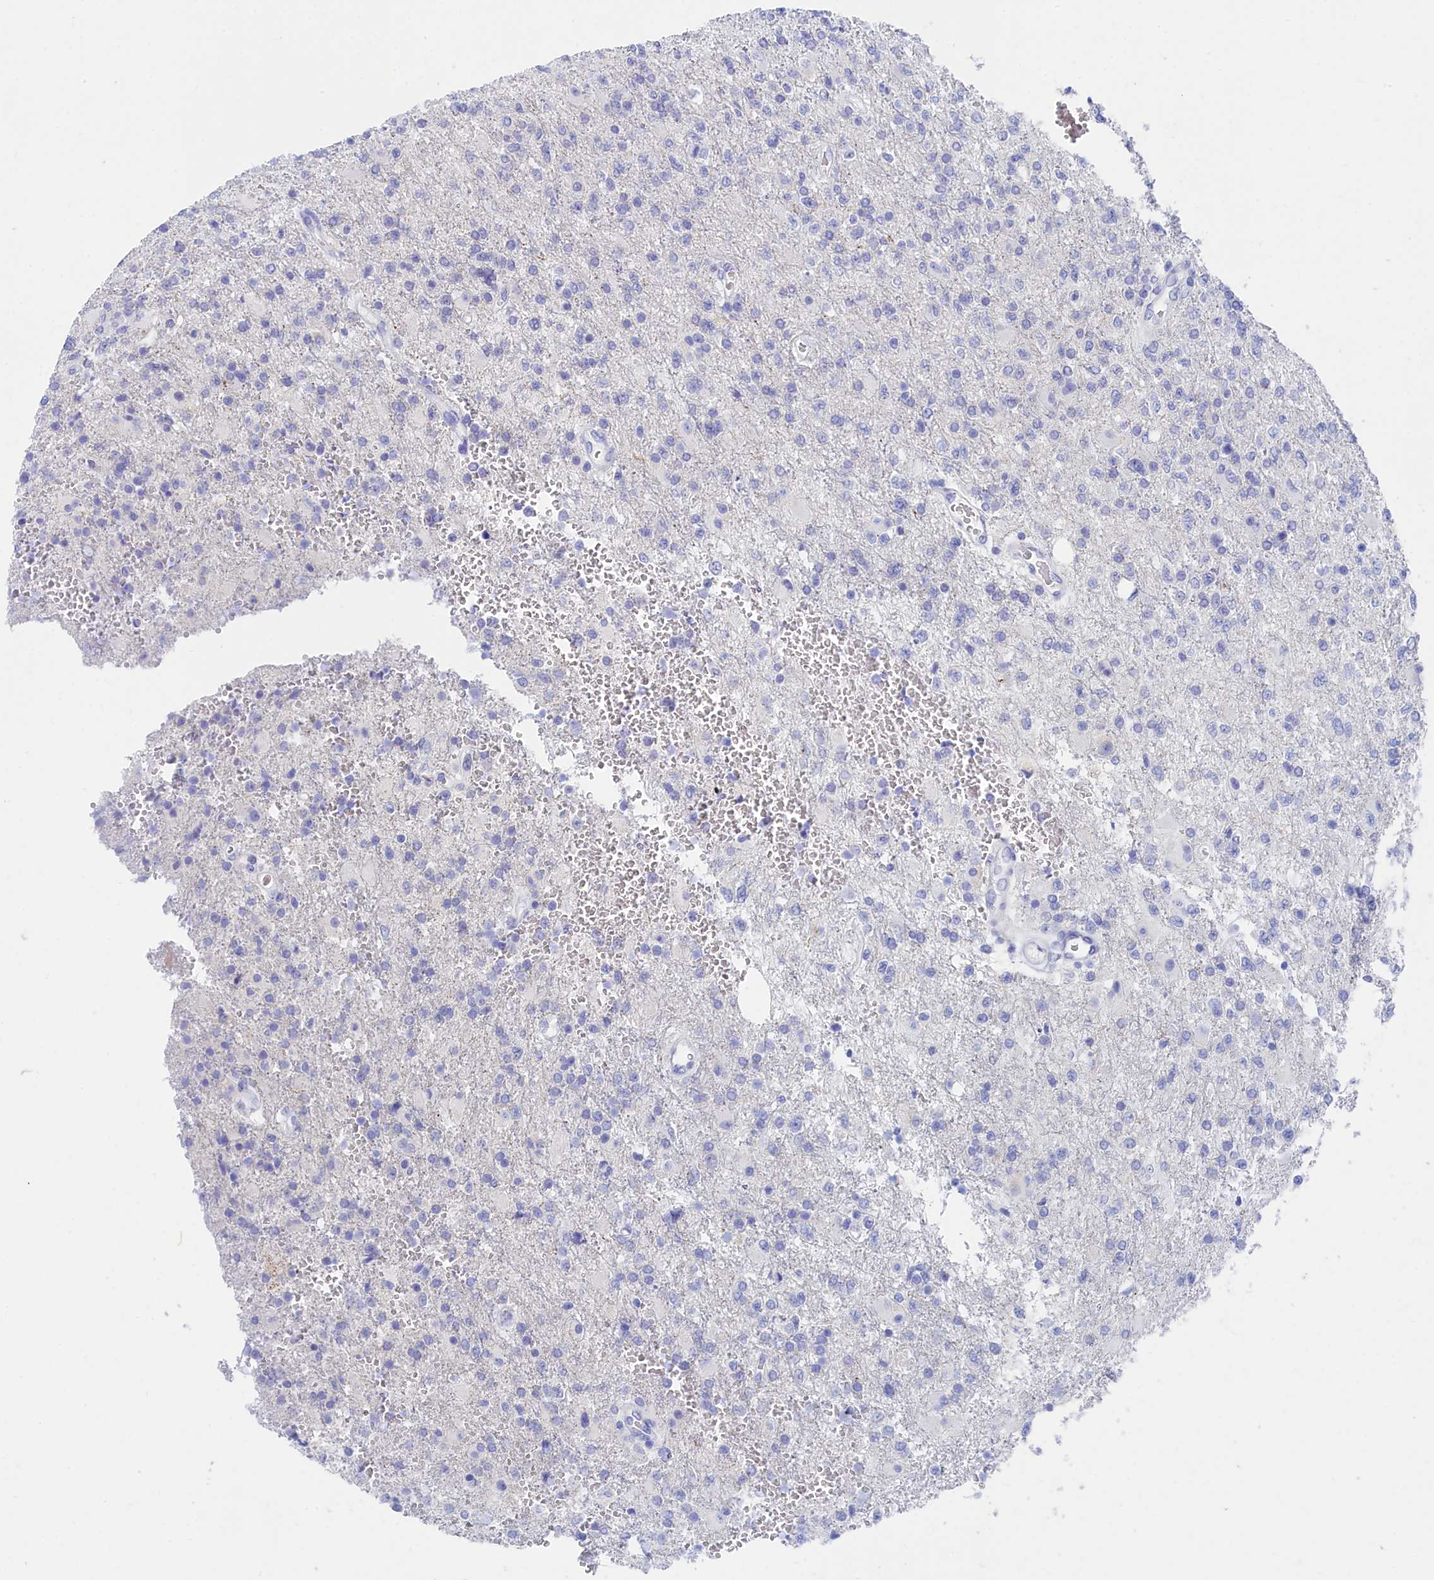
{"staining": {"intensity": "negative", "quantity": "none", "location": "none"}, "tissue": "glioma", "cell_type": "Tumor cells", "image_type": "cancer", "snomed": [{"axis": "morphology", "description": "Glioma, malignant, High grade"}, {"axis": "topography", "description": "Brain"}], "caption": "This is an immunohistochemistry histopathology image of human malignant high-grade glioma. There is no staining in tumor cells.", "gene": "TRIM10", "patient": {"sex": "male", "age": 56}}